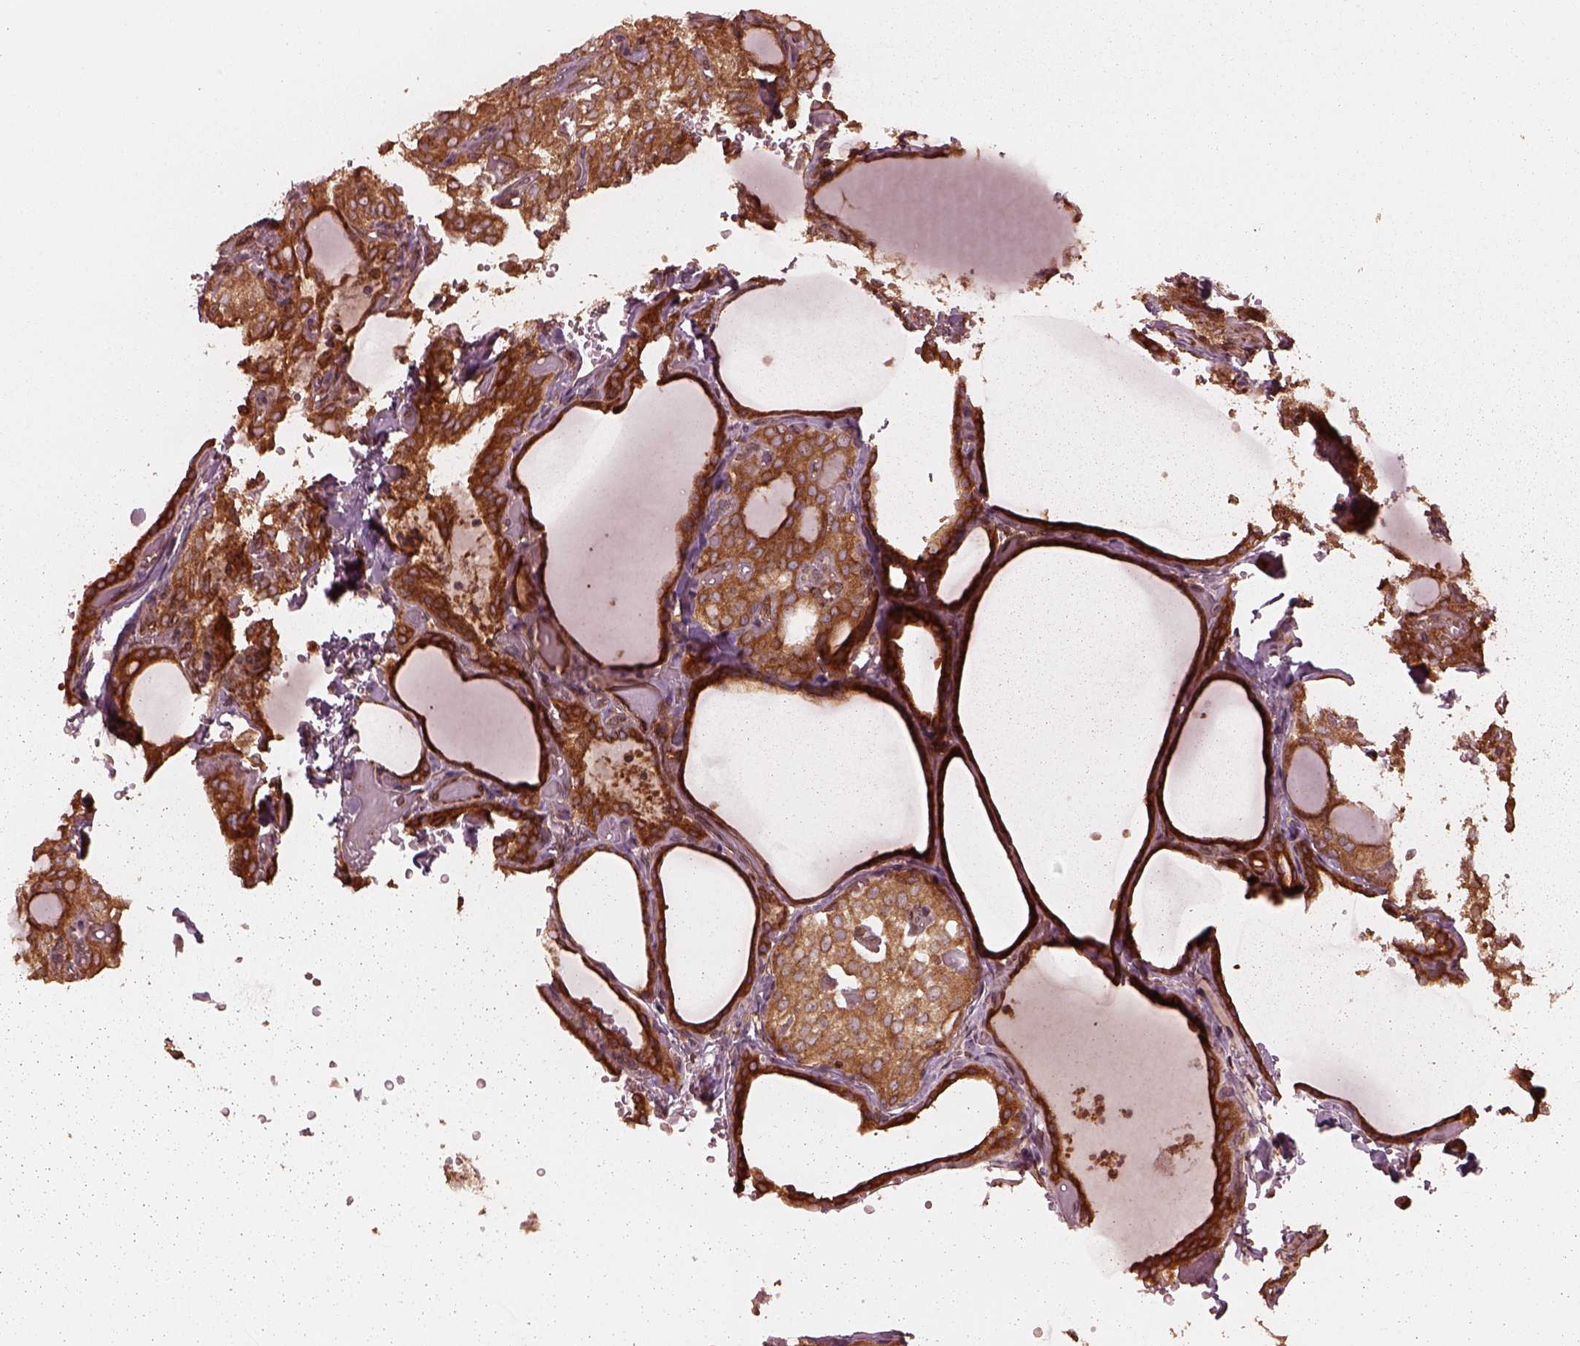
{"staining": {"intensity": "strong", "quantity": ">75%", "location": "cytoplasmic/membranous"}, "tissue": "thyroid cancer", "cell_type": "Tumor cells", "image_type": "cancer", "snomed": [{"axis": "morphology", "description": "Papillary adenocarcinoma, NOS"}, {"axis": "topography", "description": "Thyroid gland"}], "caption": "Immunohistochemical staining of thyroid cancer (papillary adenocarcinoma) reveals high levels of strong cytoplasmic/membranous protein expression in about >75% of tumor cells.", "gene": "AGPAT1", "patient": {"sex": "male", "age": 20}}